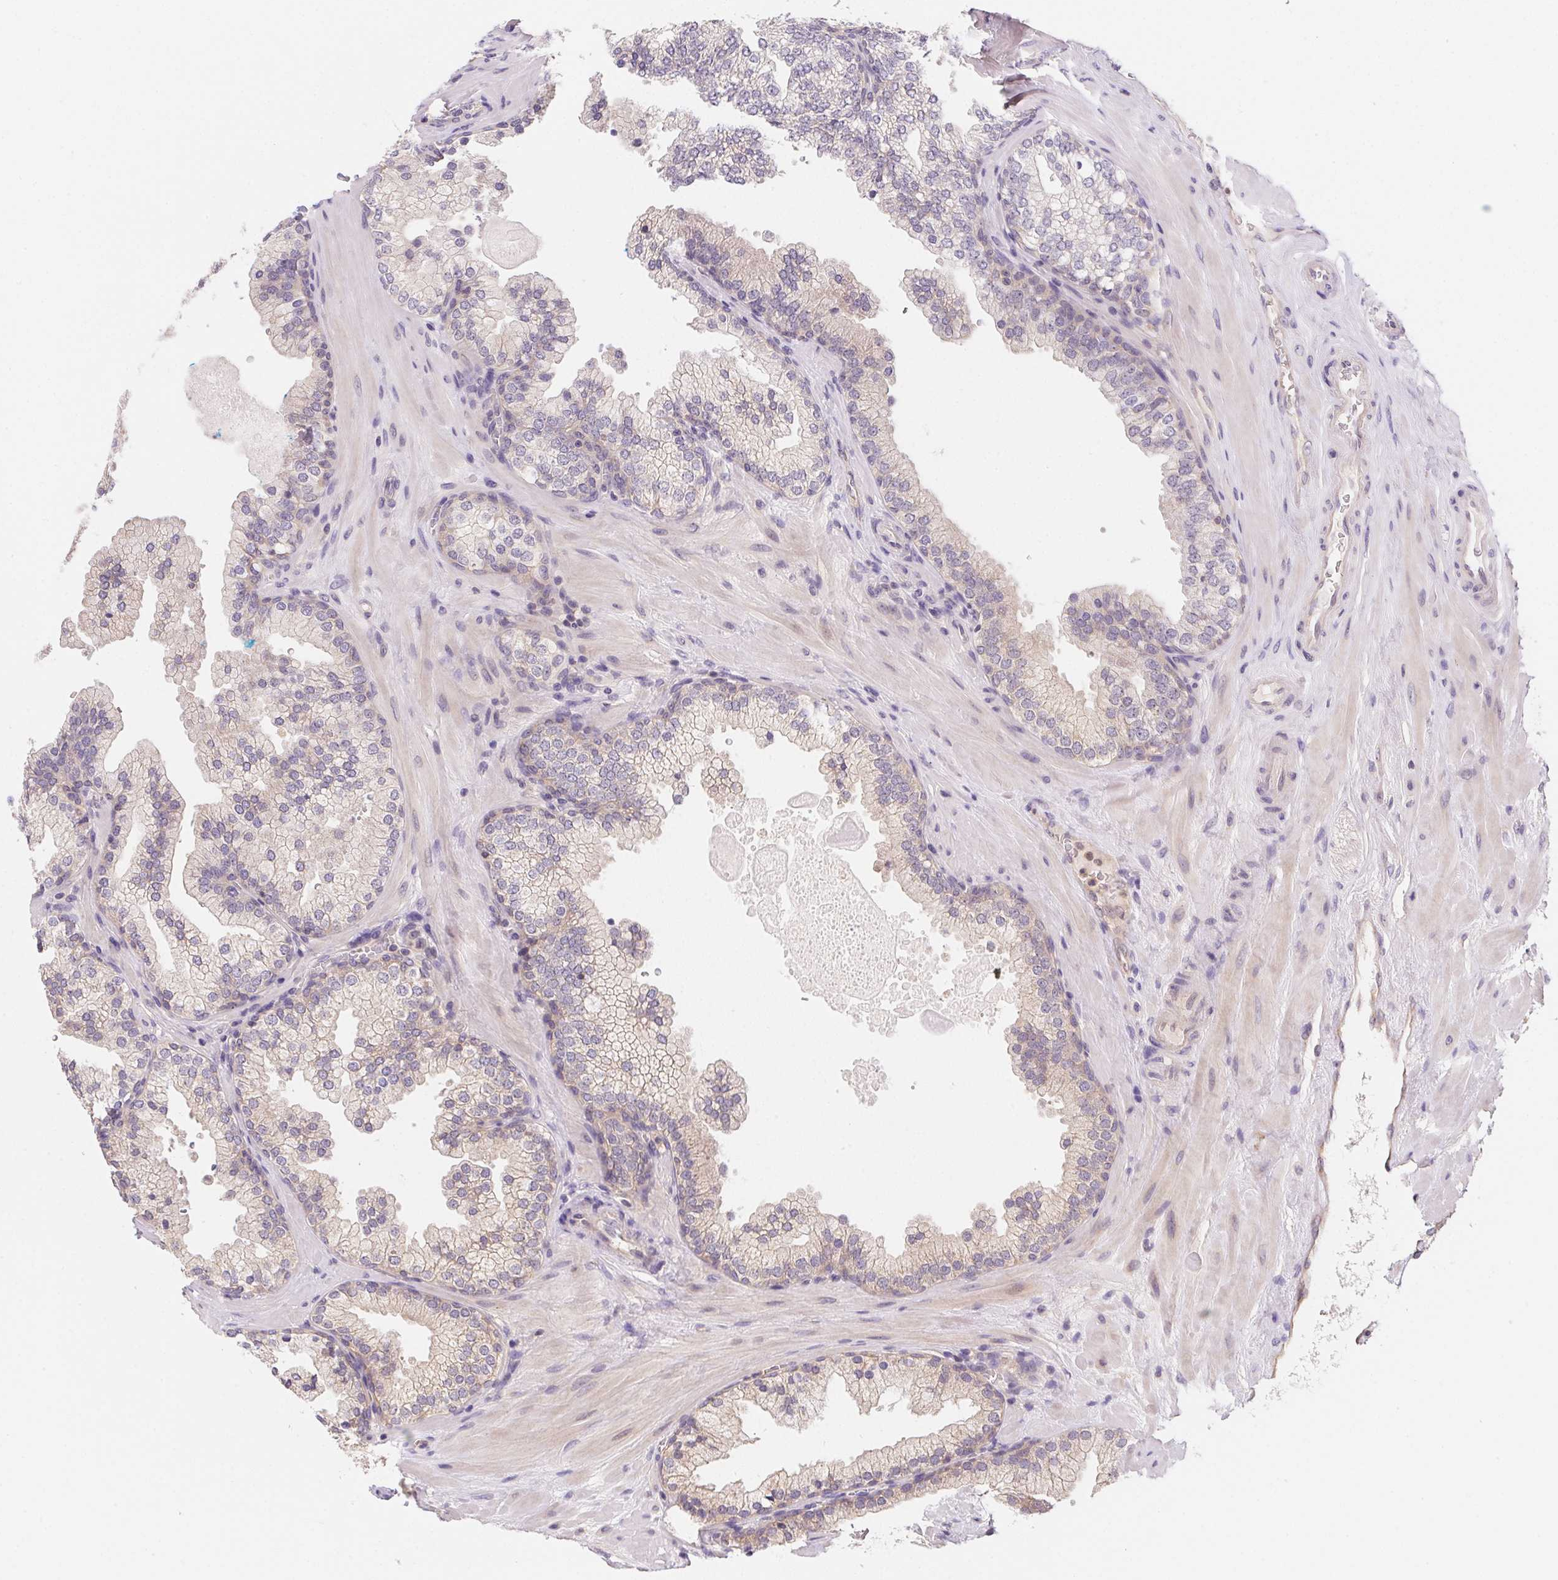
{"staining": {"intensity": "weak", "quantity": "25%-75%", "location": "cytoplasmic/membranous"}, "tissue": "prostate", "cell_type": "Glandular cells", "image_type": "normal", "snomed": [{"axis": "morphology", "description": "Normal tissue, NOS"}, {"axis": "topography", "description": "Prostate"}, {"axis": "topography", "description": "Peripheral nerve tissue"}], "caption": "IHC of unremarkable human prostate demonstrates low levels of weak cytoplasmic/membranous positivity in about 25%-75% of glandular cells.", "gene": "PRKAA1", "patient": {"sex": "male", "age": 61}}